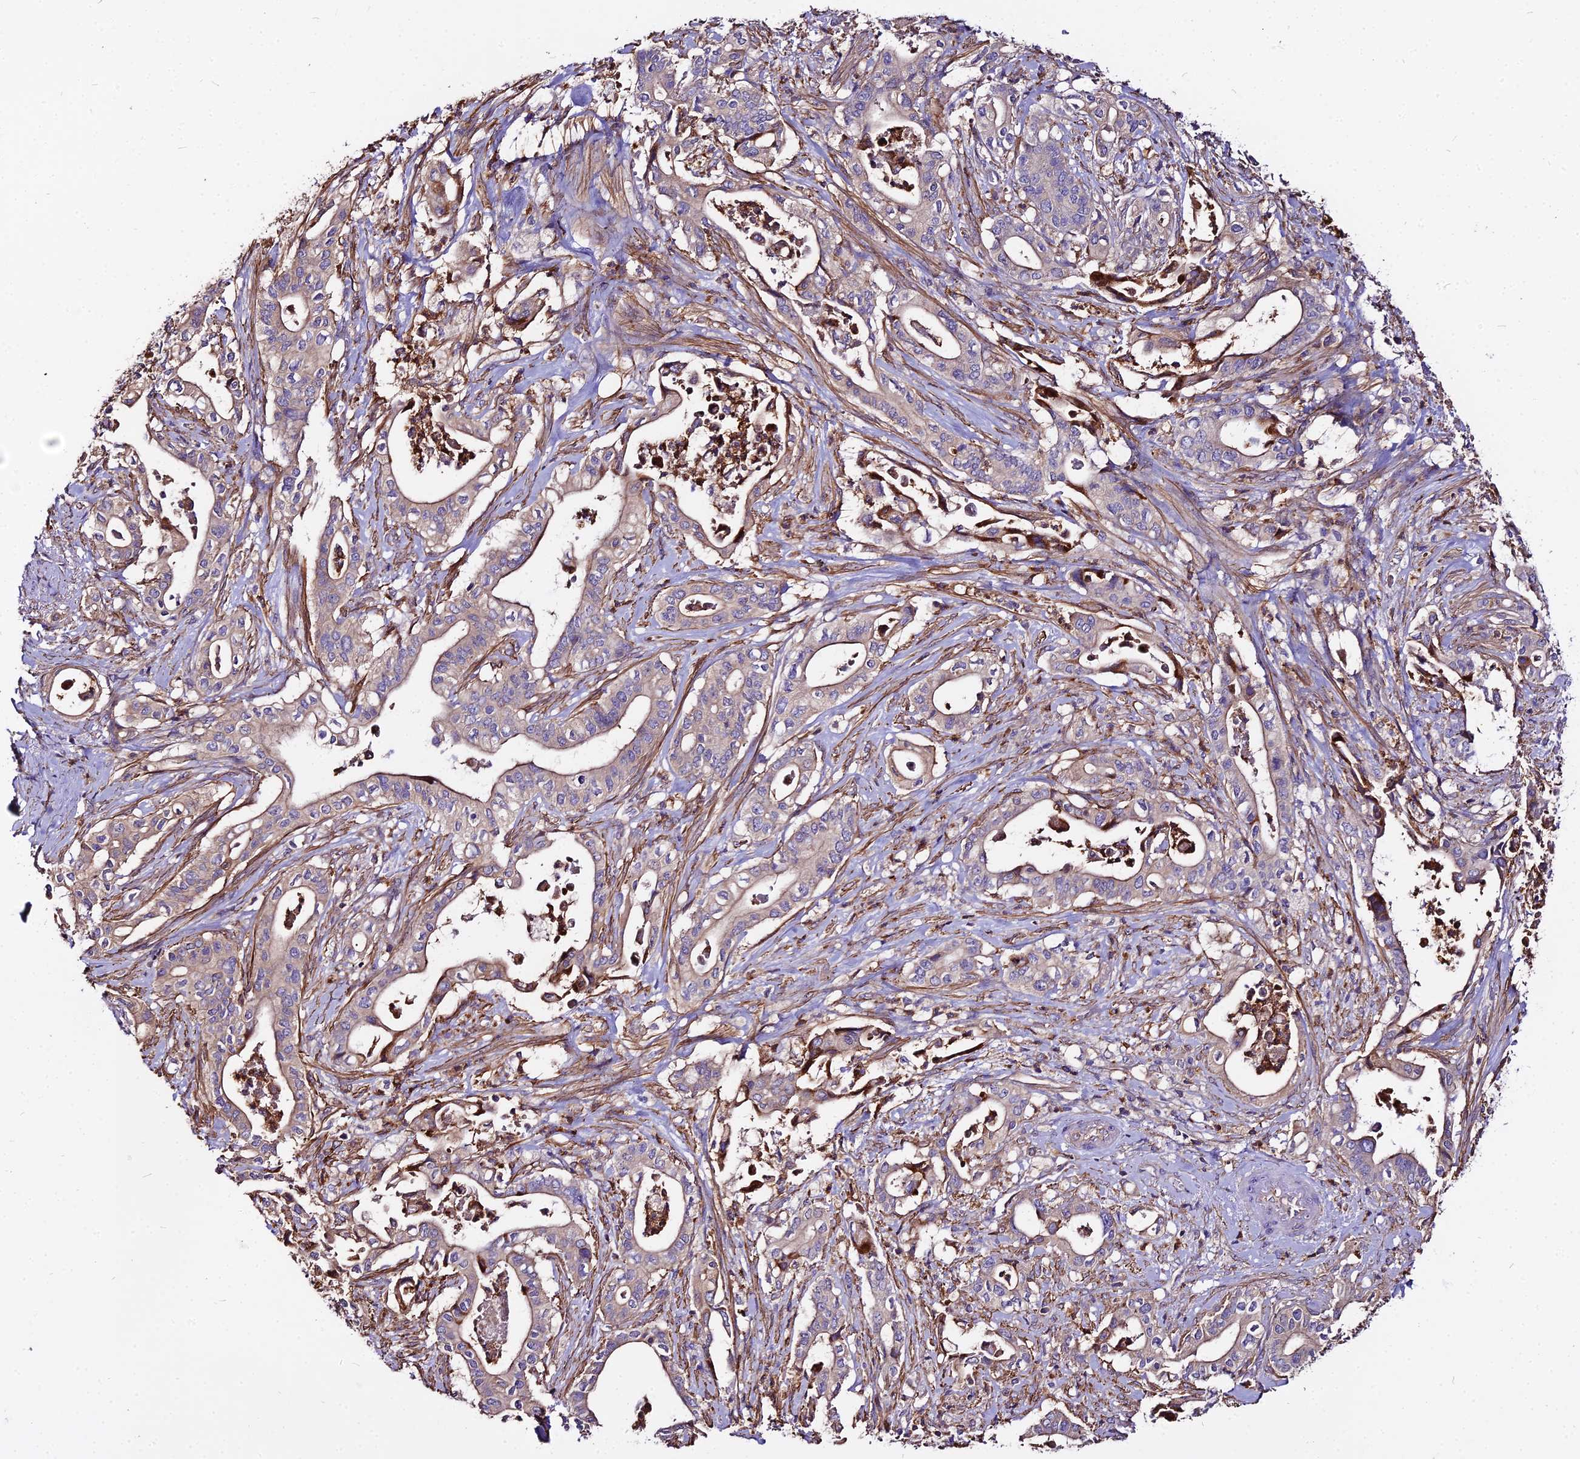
{"staining": {"intensity": "weak", "quantity": "<25%", "location": "cytoplasmic/membranous"}, "tissue": "pancreatic cancer", "cell_type": "Tumor cells", "image_type": "cancer", "snomed": [{"axis": "morphology", "description": "Adenocarcinoma, NOS"}, {"axis": "topography", "description": "Pancreas"}], "caption": "Adenocarcinoma (pancreatic) stained for a protein using immunohistochemistry (IHC) demonstrates no positivity tumor cells.", "gene": "GLYAT", "patient": {"sex": "female", "age": 77}}